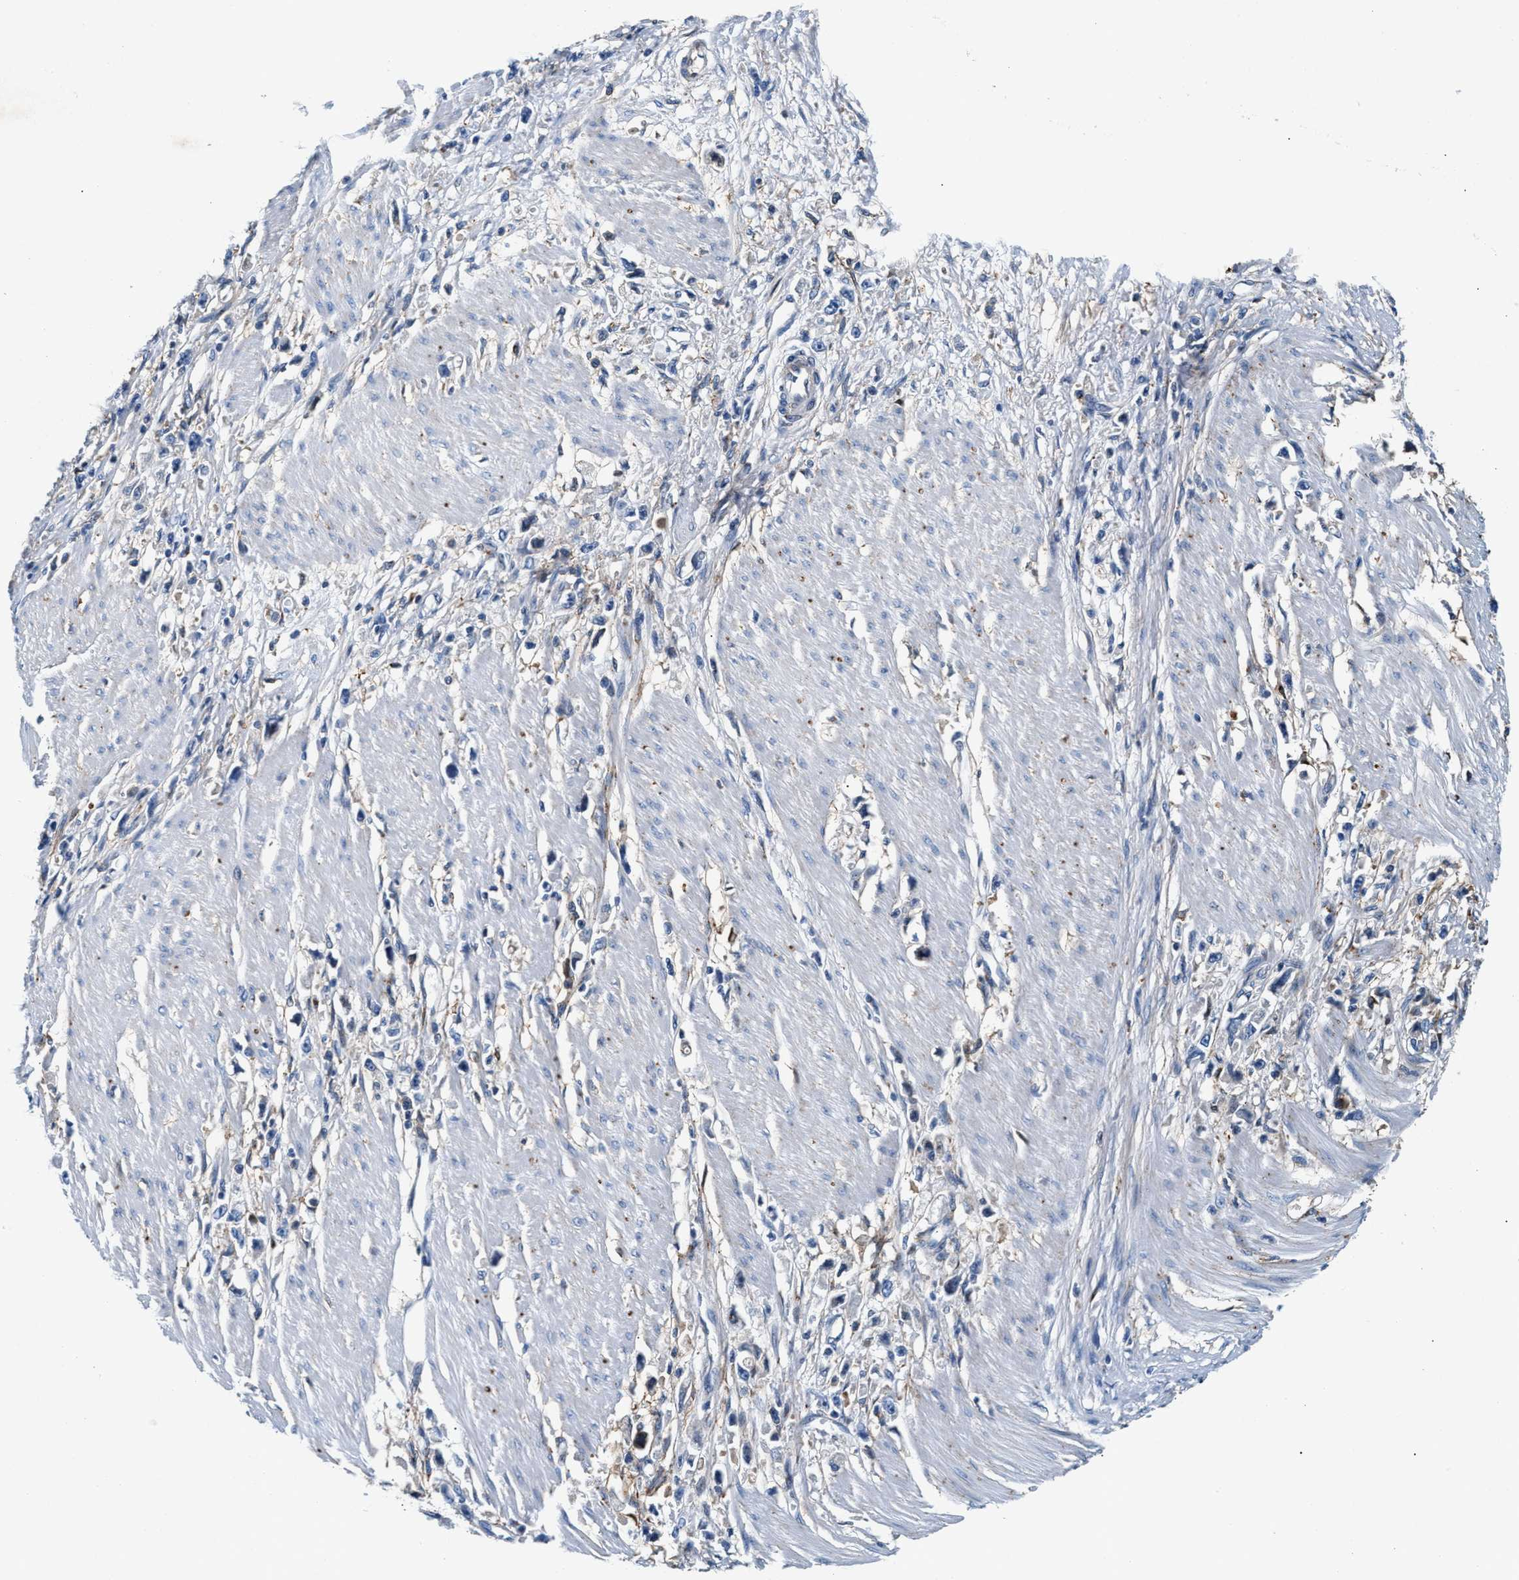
{"staining": {"intensity": "negative", "quantity": "none", "location": "none"}, "tissue": "stomach cancer", "cell_type": "Tumor cells", "image_type": "cancer", "snomed": [{"axis": "morphology", "description": "Adenocarcinoma, NOS"}, {"axis": "topography", "description": "Stomach"}], "caption": "The histopathology image exhibits no staining of tumor cells in stomach adenocarcinoma. (Stains: DAB (3,3'-diaminobenzidine) immunohistochemistry with hematoxylin counter stain, Microscopy: brightfield microscopy at high magnification).", "gene": "SLFN11", "patient": {"sex": "female", "age": 59}}